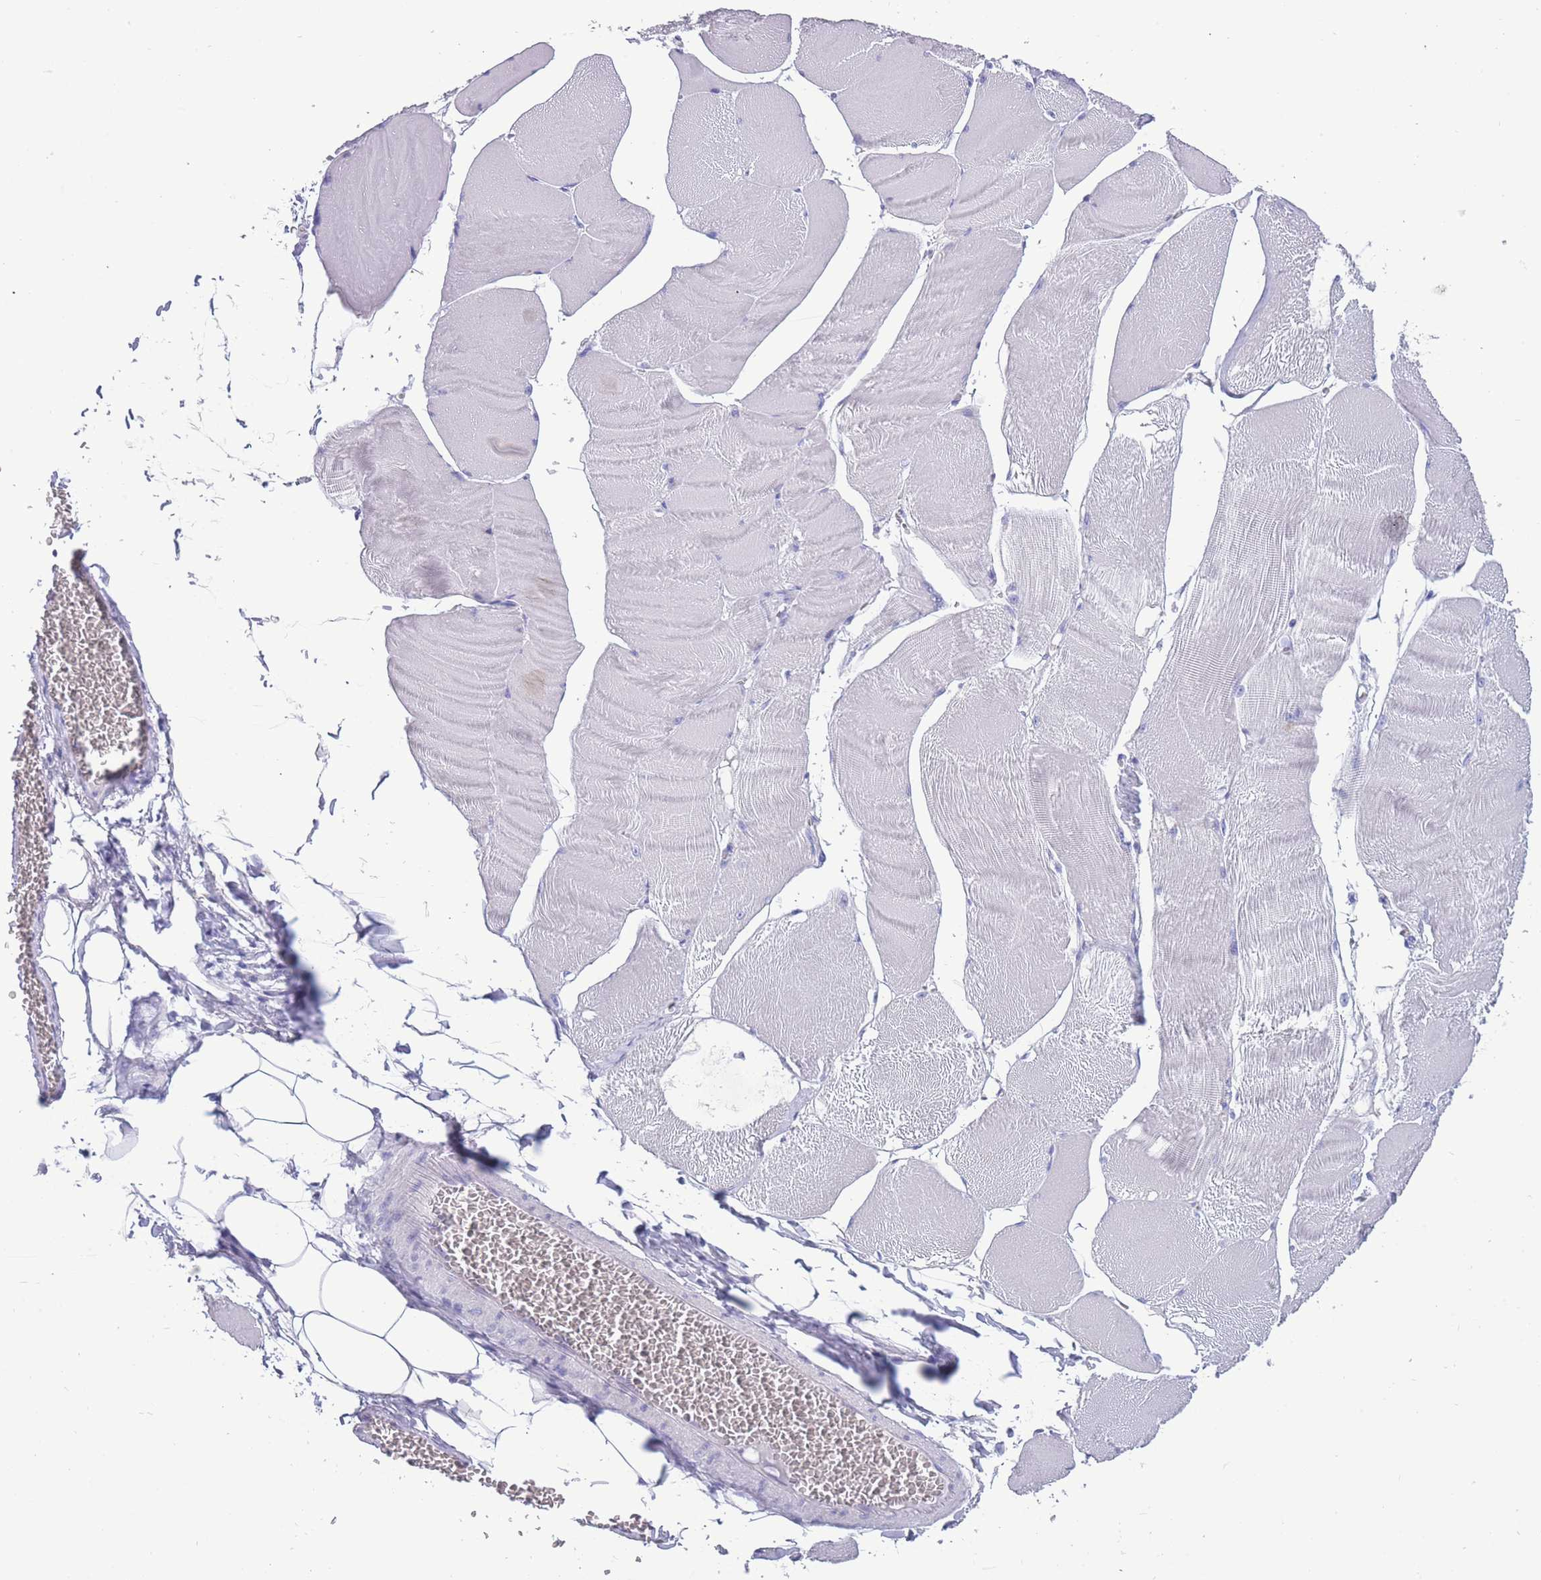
{"staining": {"intensity": "negative", "quantity": "none", "location": "none"}, "tissue": "skeletal muscle", "cell_type": "Myocytes", "image_type": "normal", "snomed": [{"axis": "morphology", "description": "Normal tissue, NOS"}, {"axis": "morphology", "description": "Basal cell carcinoma"}, {"axis": "topography", "description": "Skeletal muscle"}], "caption": "A micrograph of skeletal muscle stained for a protein displays no brown staining in myocytes. (Stains: DAB IHC with hematoxylin counter stain, Microscopy: brightfield microscopy at high magnification).", "gene": "INTS2", "patient": {"sex": "female", "age": 64}}